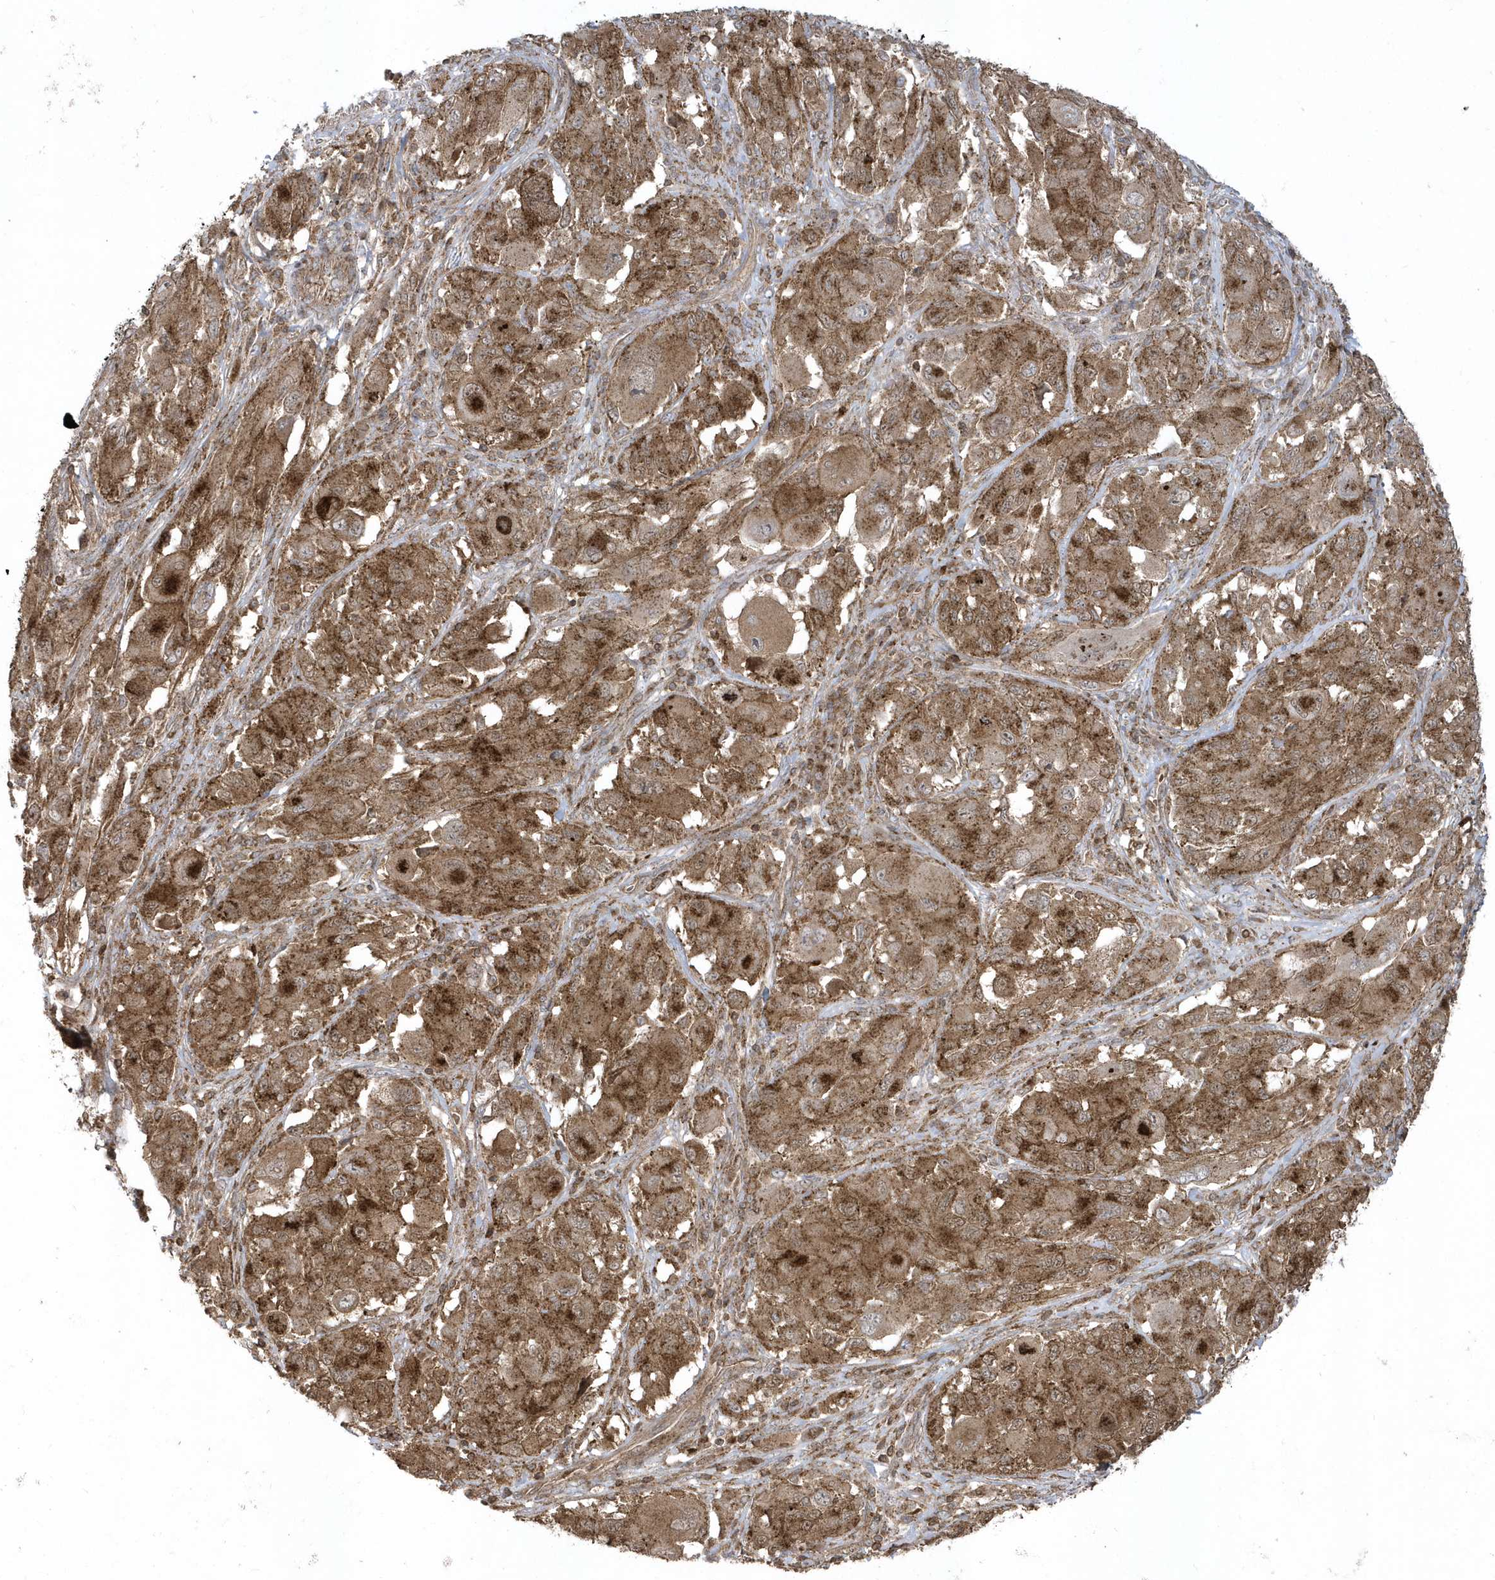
{"staining": {"intensity": "moderate", "quantity": ">75%", "location": "cytoplasmic/membranous"}, "tissue": "melanoma", "cell_type": "Tumor cells", "image_type": "cancer", "snomed": [{"axis": "morphology", "description": "Malignant melanoma, NOS"}, {"axis": "topography", "description": "Skin"}], "caption": "Immunohistochemistry (IHC) histopathology image of melanoma stained for a protein (brown), which reveals medium levels of moderate cytoplasmic/membranous positivity in approximately >75% of tumor cells.", "gene": "STAMBP", "patient": {"sex": "female", "age": 91}}